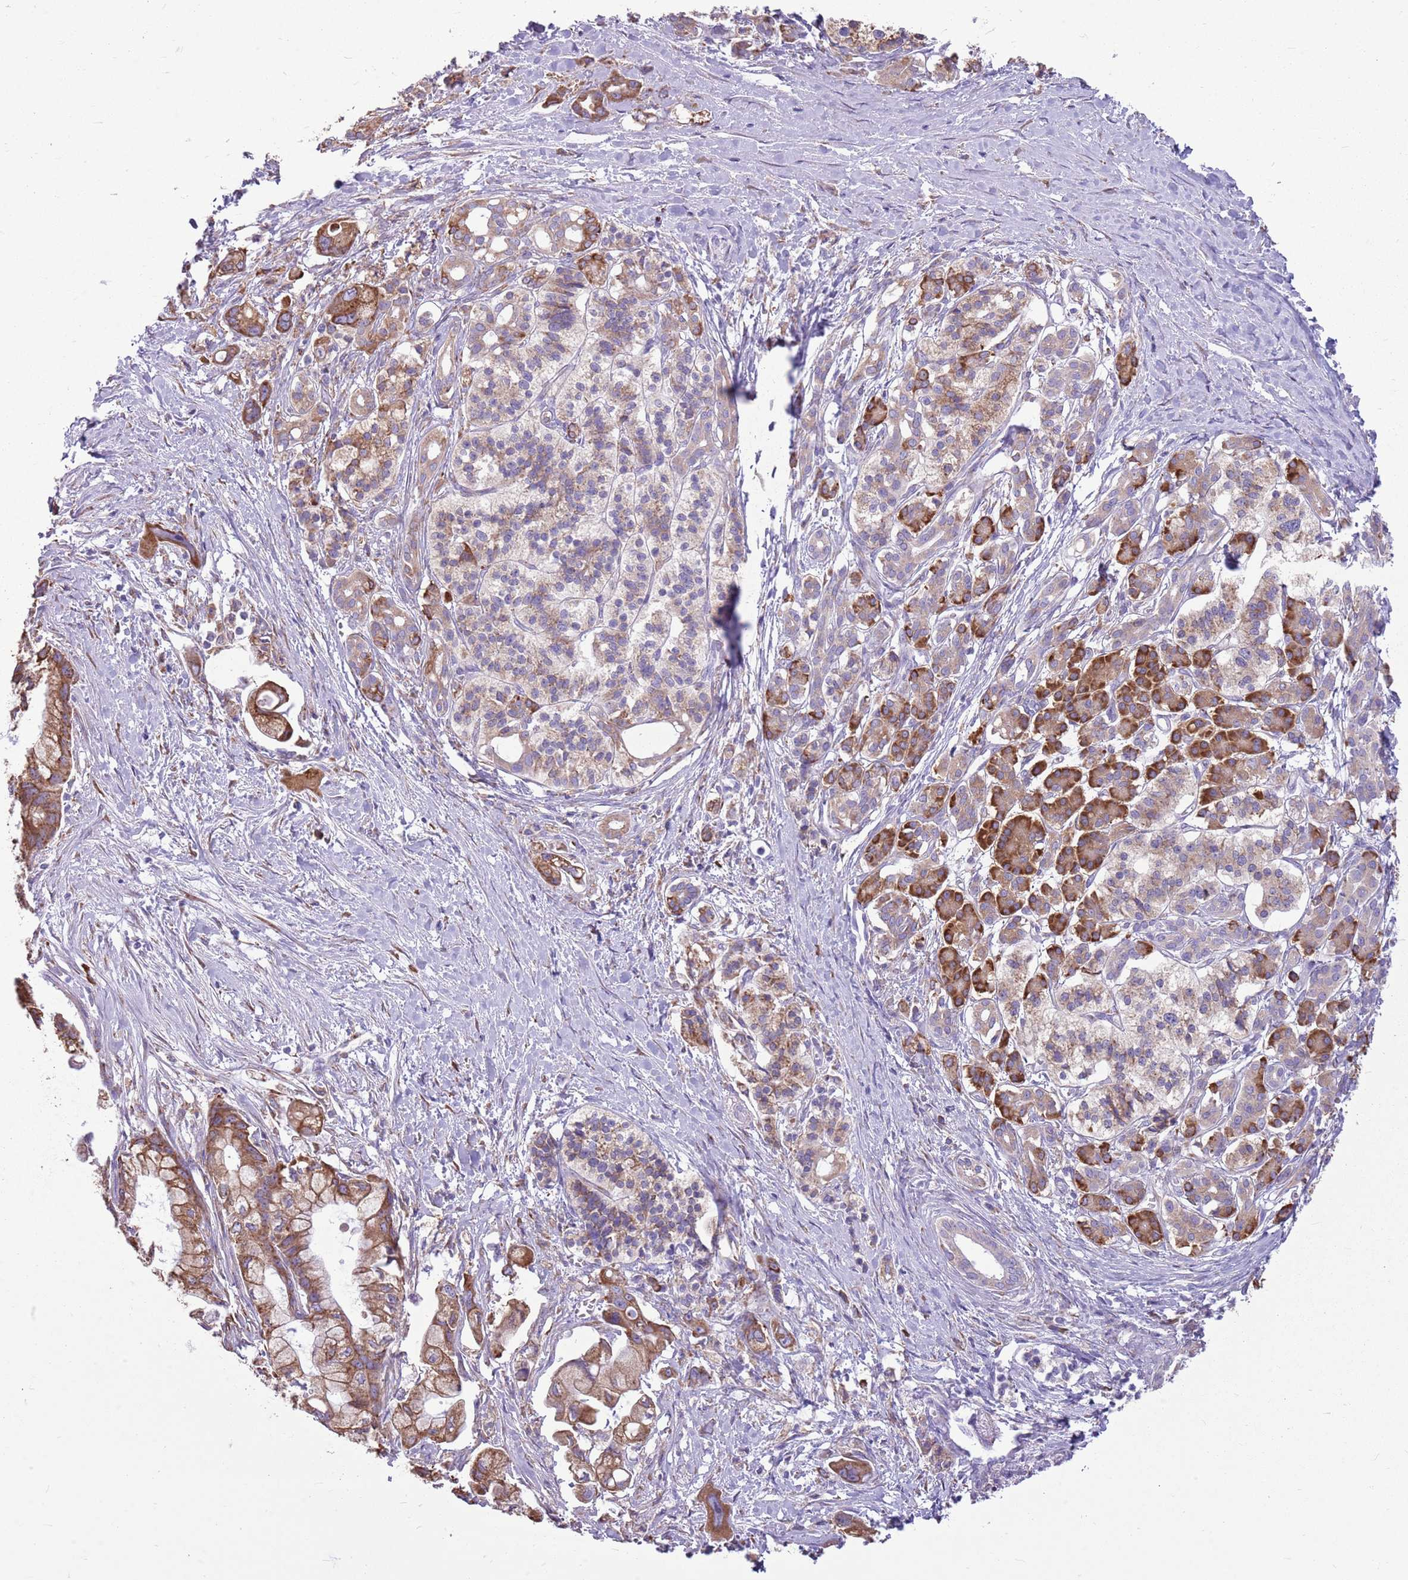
{"staining": {"intensity": "moderate", "quantity": ">75%", "location": "cytoplasmic/membranous"}, "tissue": "pancreatic cancer", "cell_type": "Tumor cells", "image_type": "cancer", "snomed": [{"axis": "morphology", "description": "Adenocarcinoma, NOS"}, {"axis": "topography", "description": "Pancreas"}], "caption": "Human pancreatic cancer (adenocarcinoma) stained for a protein (brown) demonstrates moderate cytoplasmic/membranous positive expression in approximately >75% of tumor cells.", "gene": "KCTD19", "patient": {"sex": "male", "age": 68}}